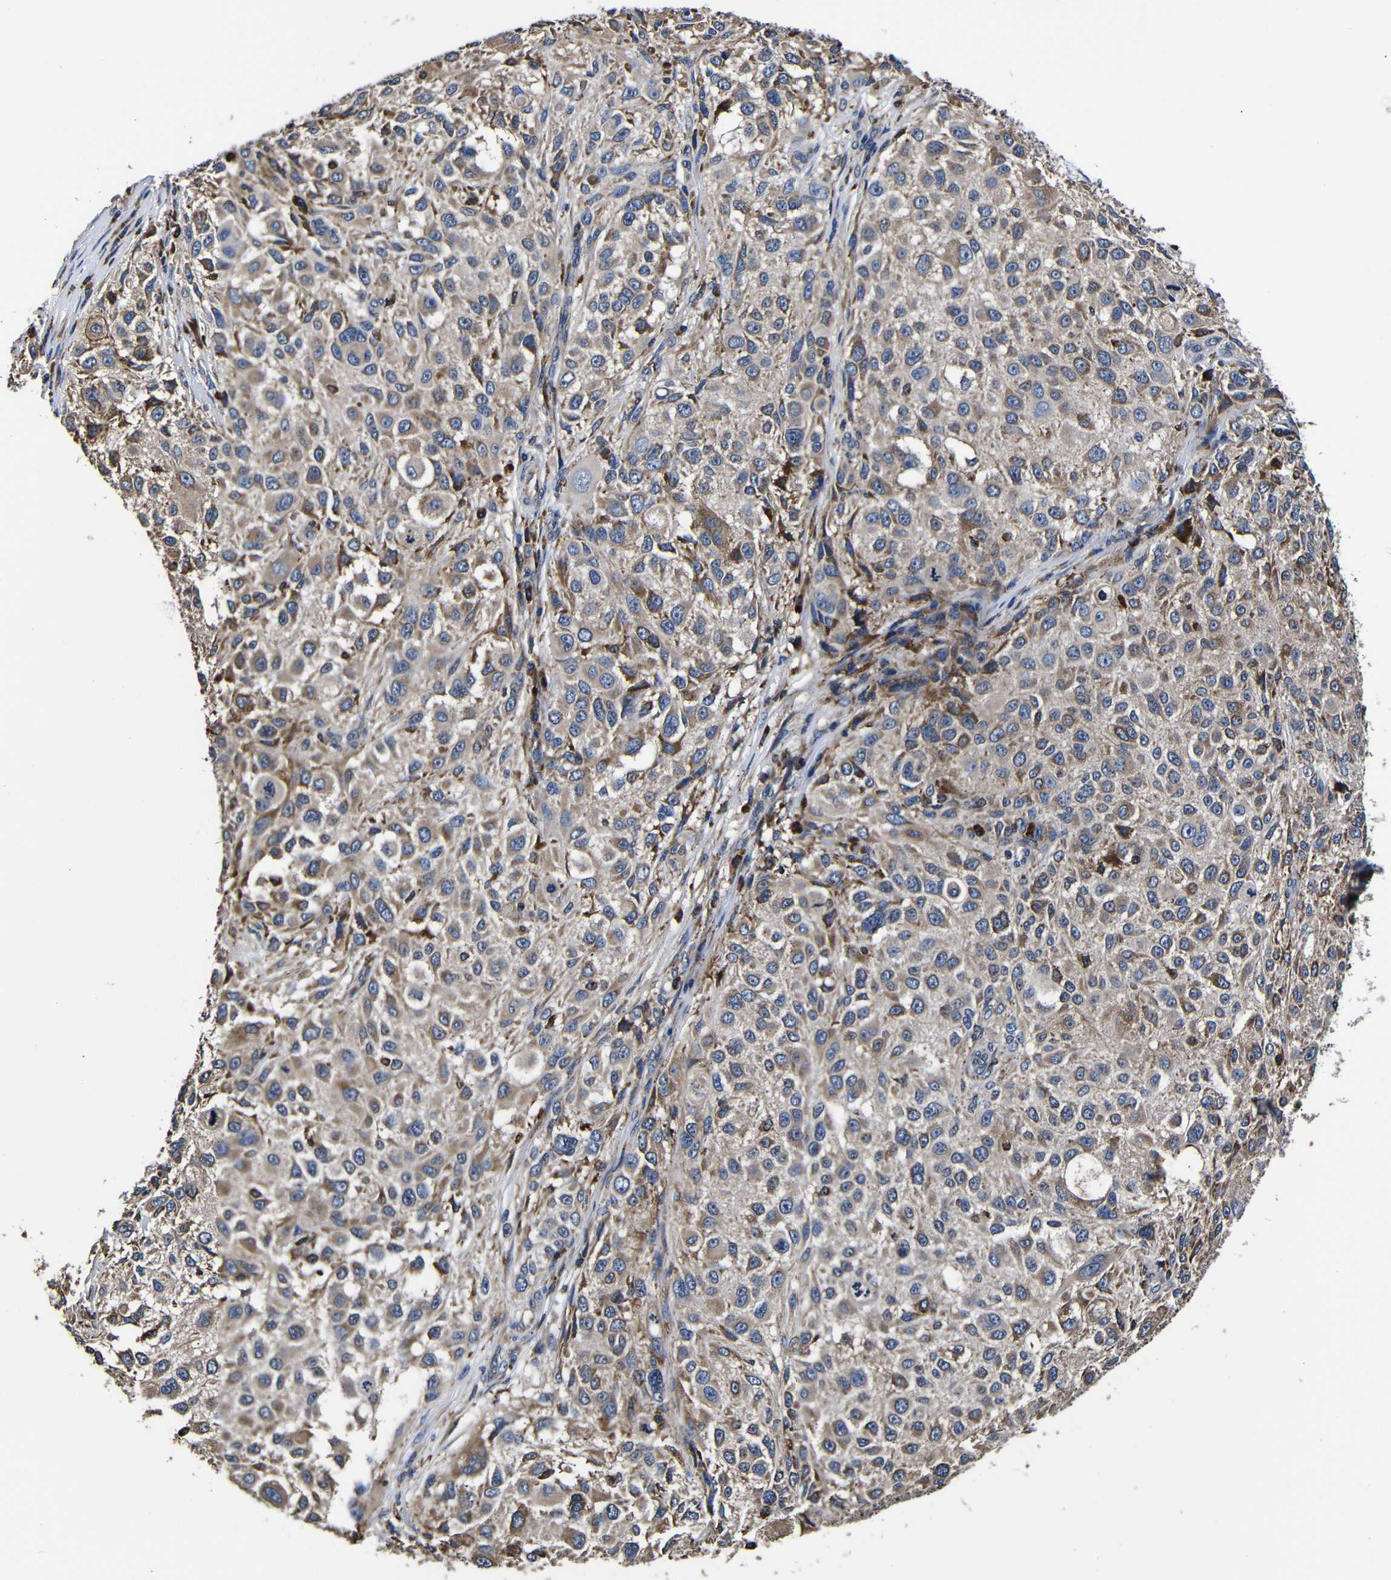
{"staining": {"intensity": "weak", "quantity": ">75%", "location": "cytoplasmic/membranous"}, "tissue": "melanoma", "cell_type": "Tumor cells", "image_type": "cancer", "snomed": [{"axis": "morphology", "description": "Necrosis, NOS"}, {"axis": "morphology", "description": "Malignant melanoma, NOS"}, {"axis": "topography", "description": "Skin"}], "caption": "Weak cytoplasmic/membranous positivity is appreciated in about >75% of tumor cells in malignant melanoma.", "gene": "SCN9A", "patient": {"sex": "female", "age": 87}}